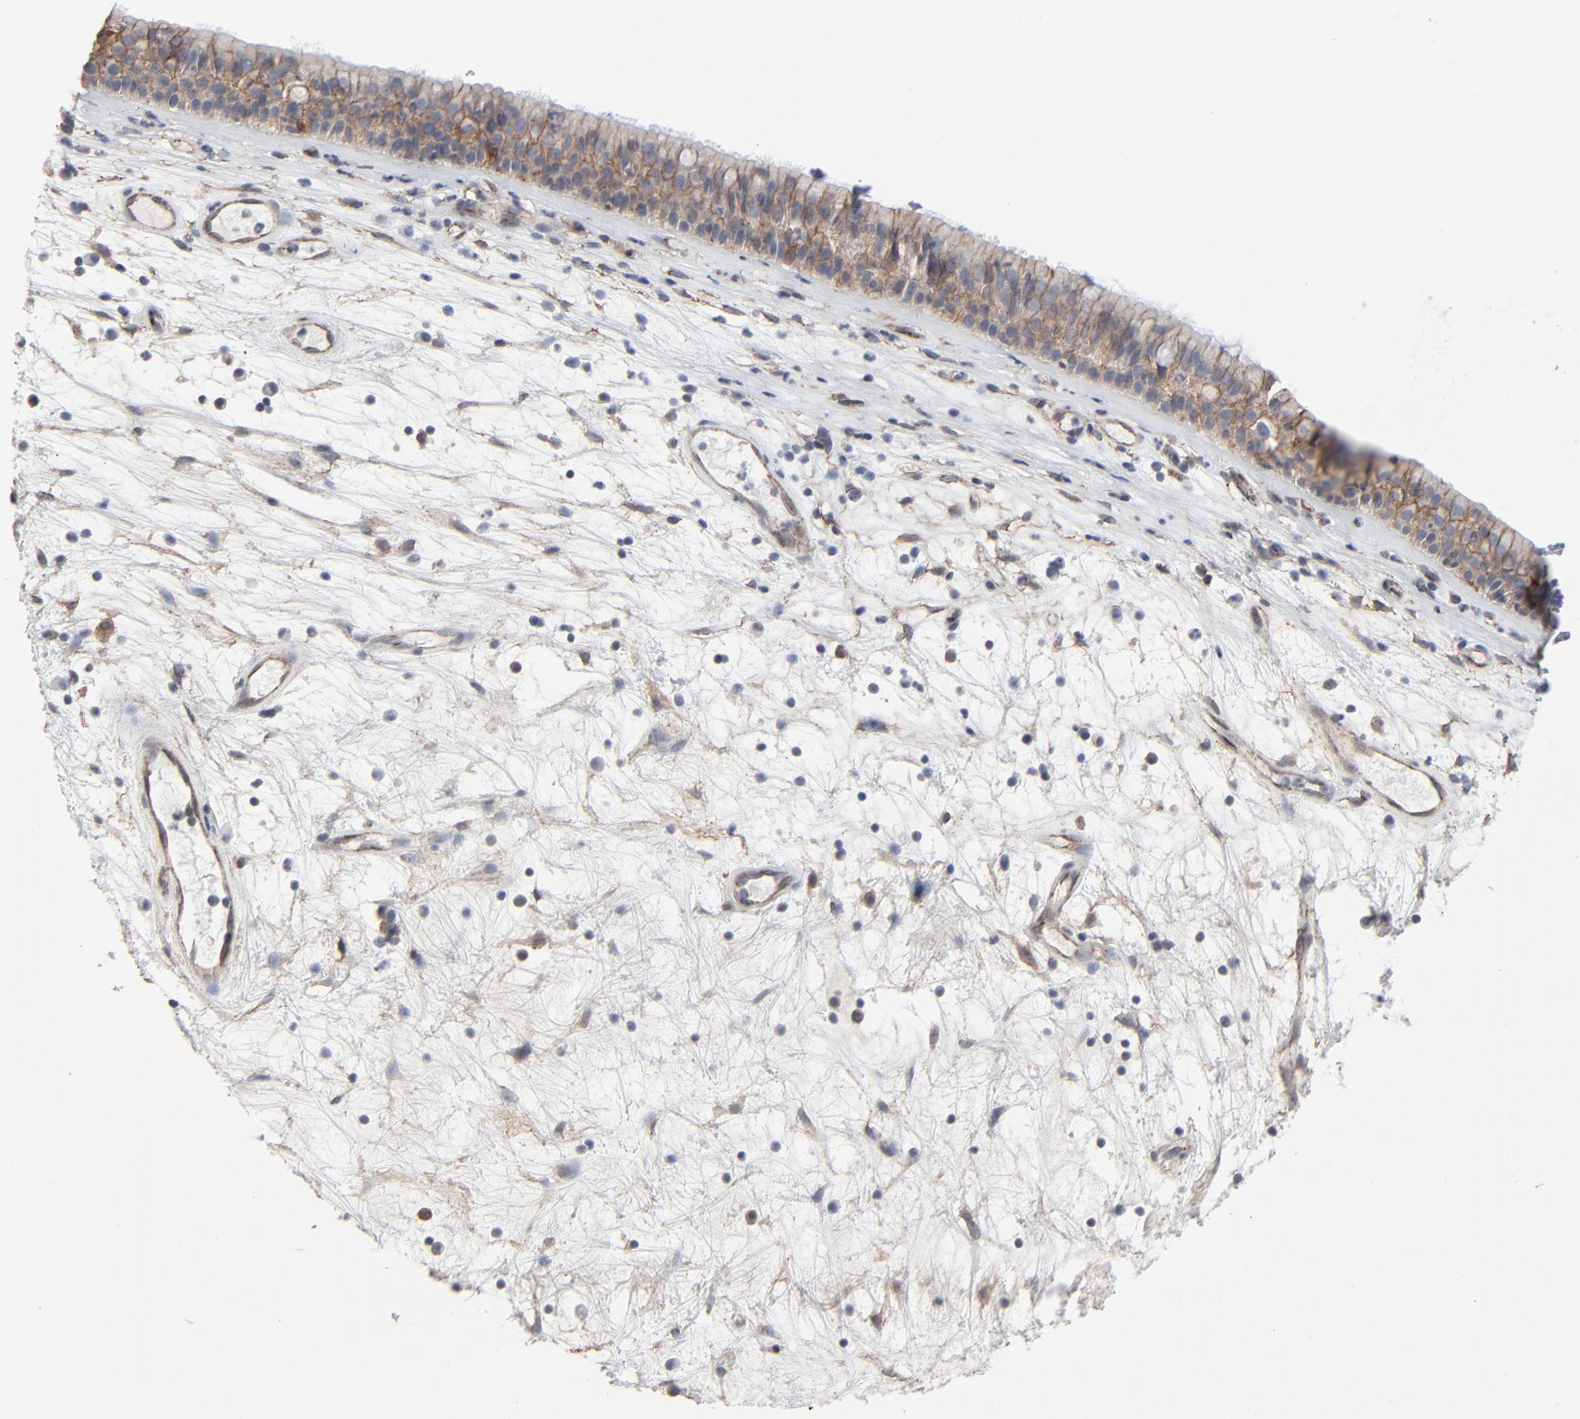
{"staining": {"intensity": "moderate", "quantity": ">75%", "location": "cytoplasmic/membranous"}, "tissue": "nasopharynx", "cell_type": "Respiratory epithelial cells", "image_type": "normal", "snomed": [{"axis": "morphology", "description": "Normal tissue, NOS"}, {"axis": "topography", "description": "Nasopharynx"}], "caption": "Immunohistochemical staining of unremarkable nasopharynx reveals moderate cytoplasmic/membranous protein expression in approximately >75% of respiratory epithelial cells. (IHC, brightfield microscopy, high magnification).", "gene": "CTNND1", "patient": {"sex": "female", "age": 78}}